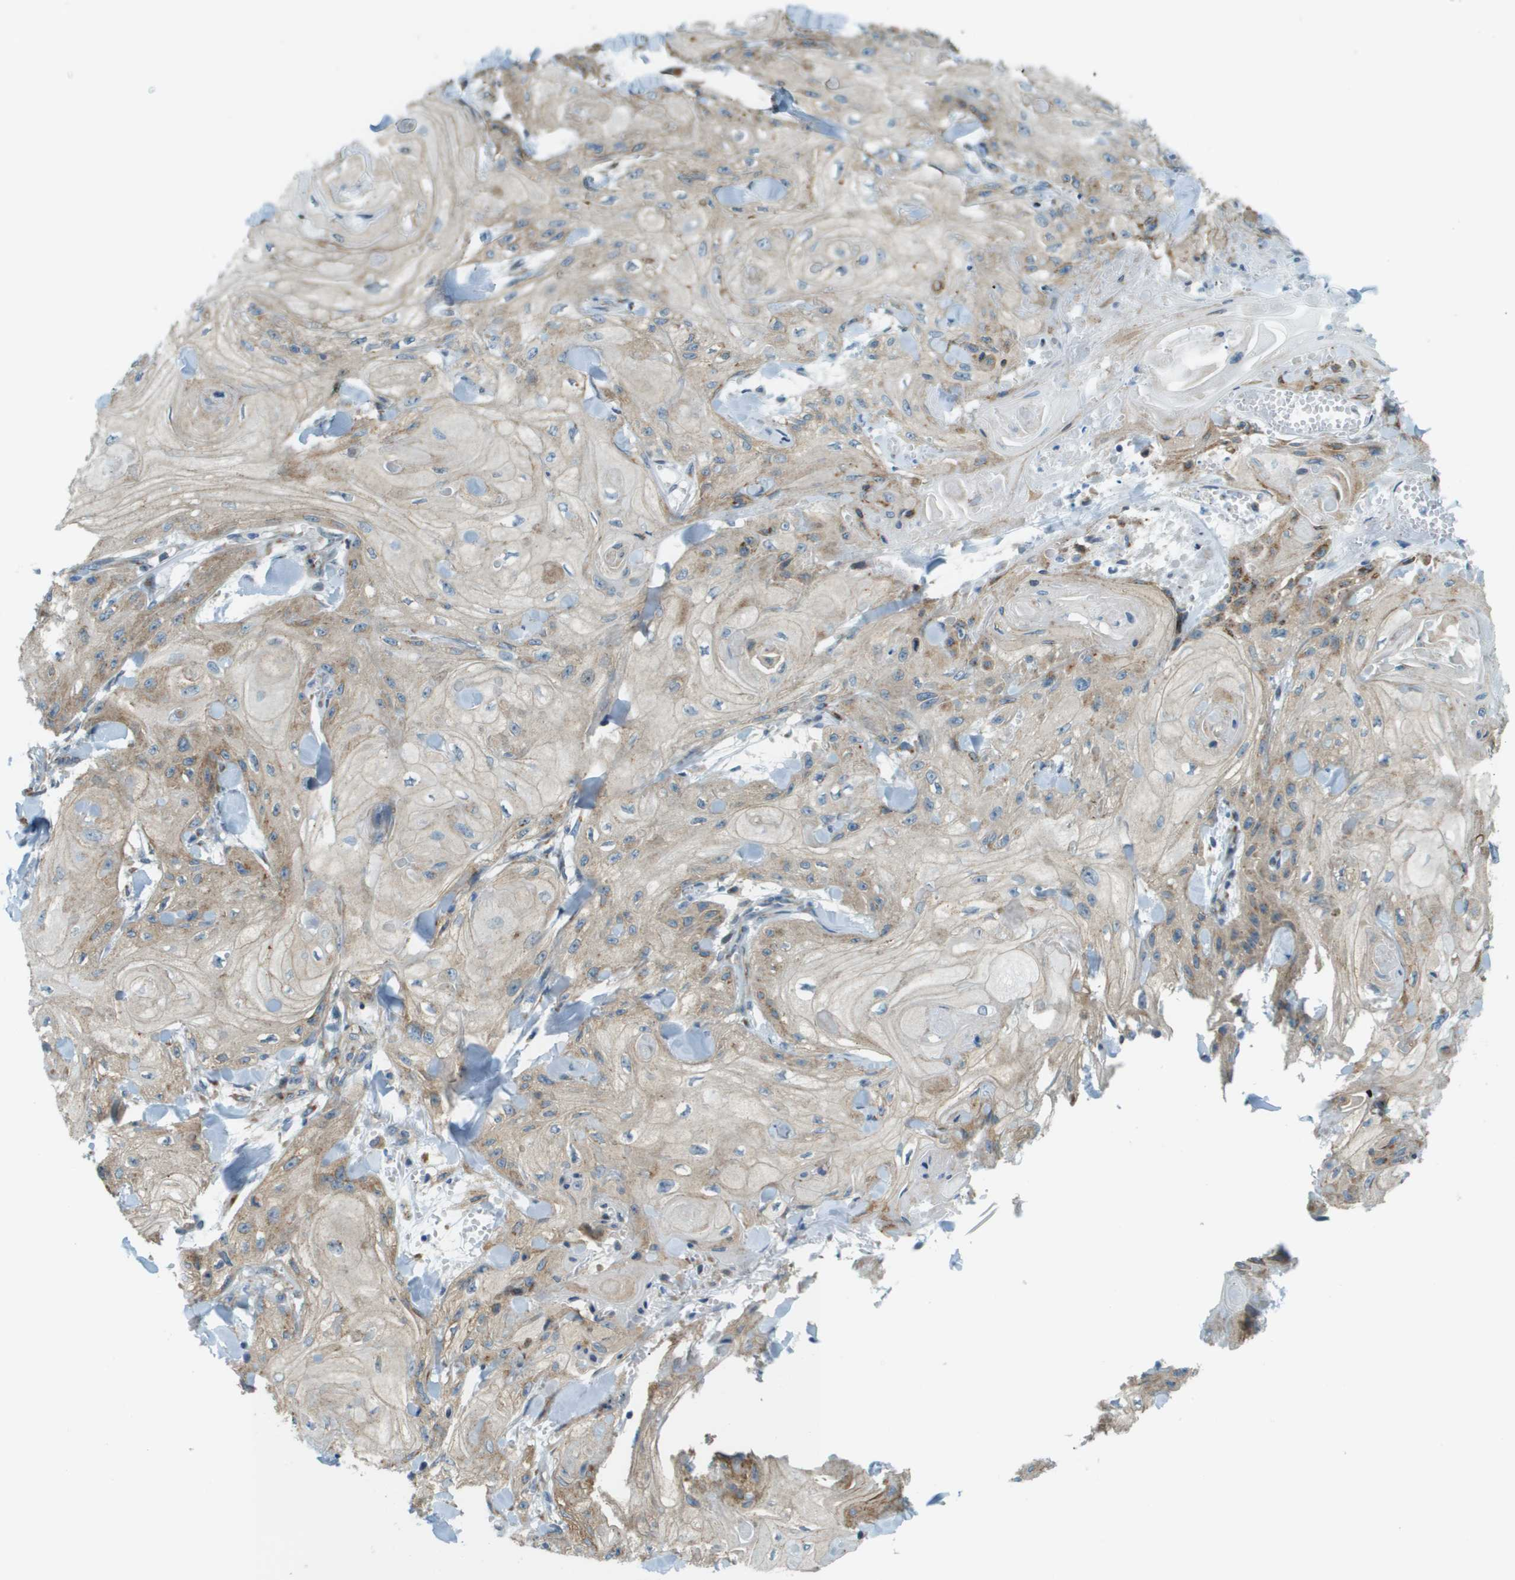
{"staining": {"intensity": "weak", "quantity": ">75%", "location": "cytoplasmic/membranous"}, "tissue": "skin cancer", "cell_type": "Tumor cells", "image_type": "cancer", "snomed": [{"axis": "morphology", "description": "Squamous cell carcinoma, NOS"}, {"axis": "topography", "description": "Skin"}], "caption": "IHC (DAB) staining of skin cancer reveals weak cytoplasmic/membranous protein staining in about >75% of tumor cells.", "gene": "ACBD3", "patient": {"sex": "male", "age": 74}}